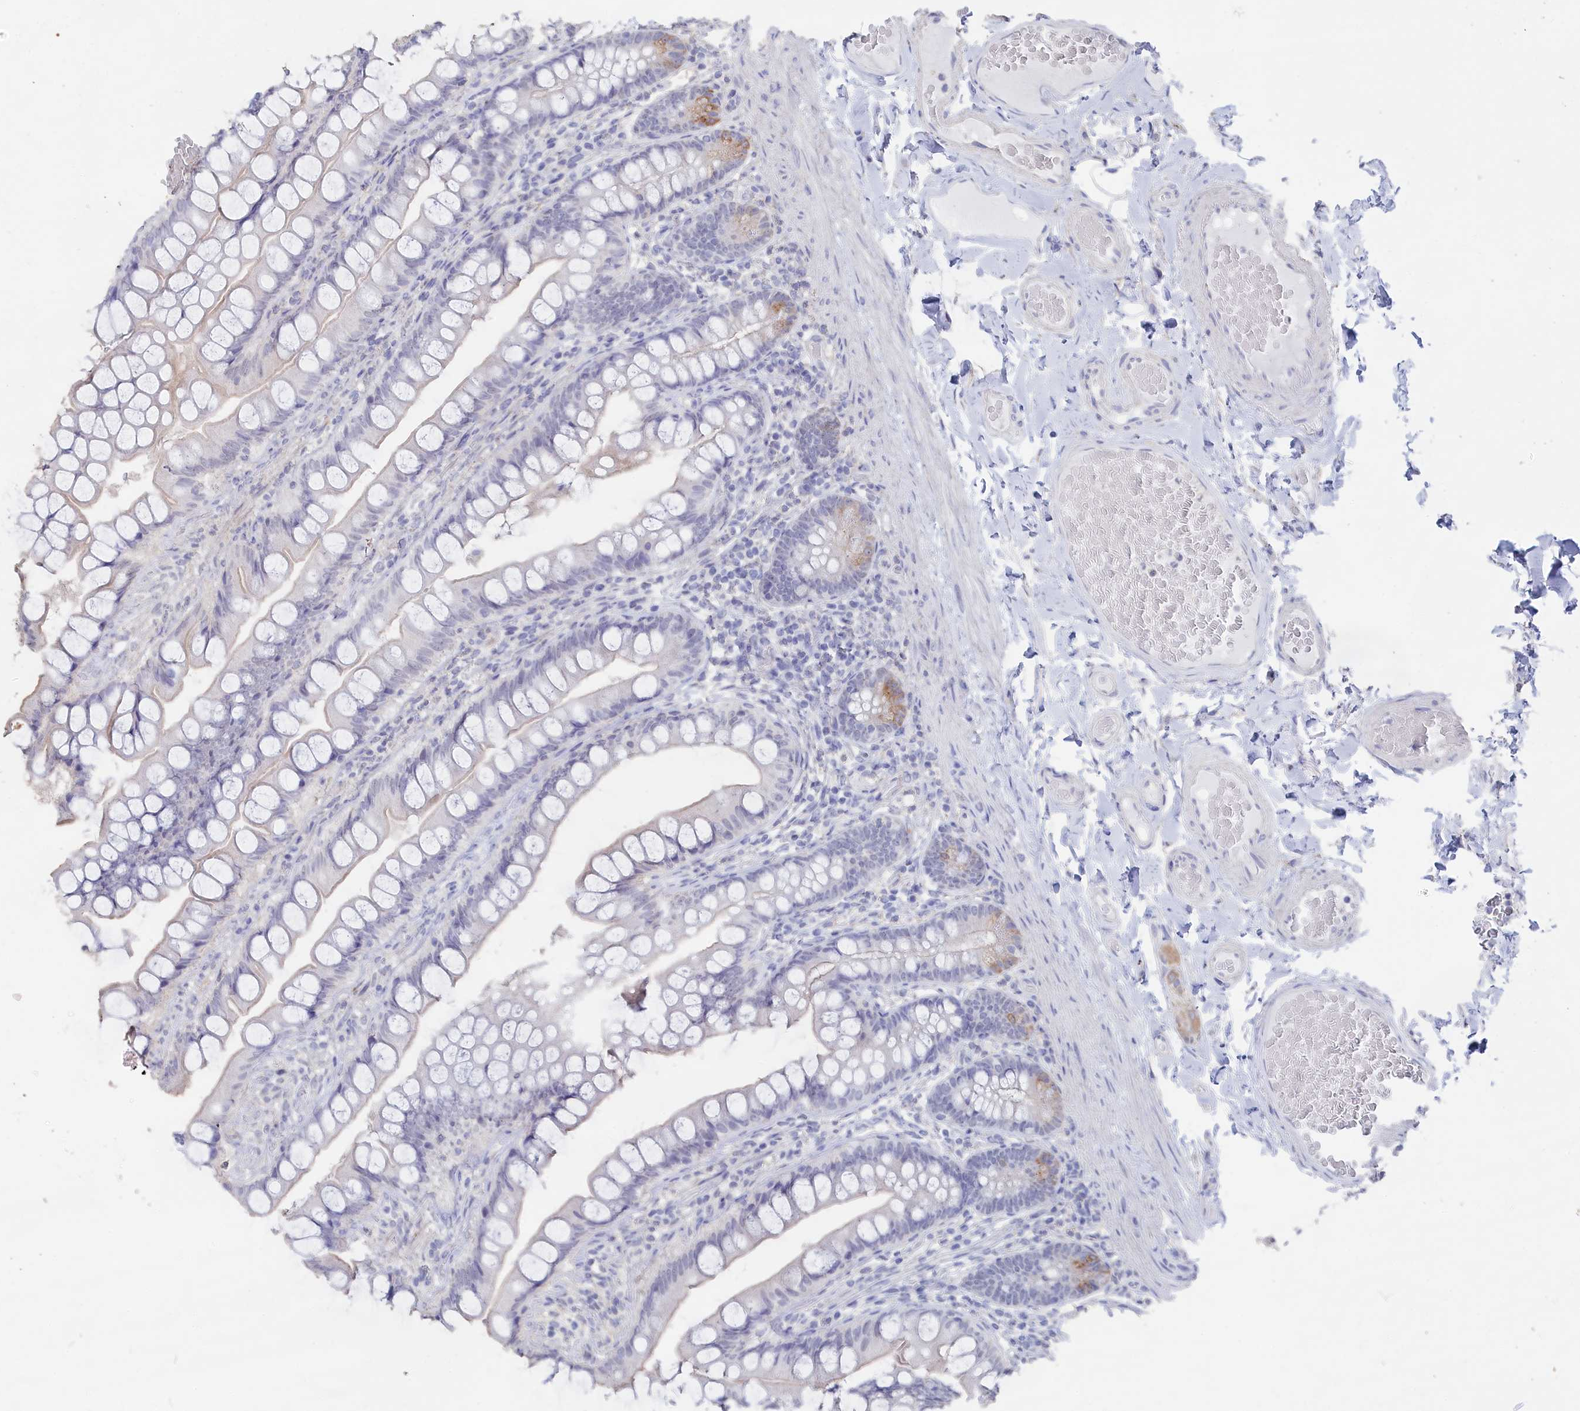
{"staining": {"intensity": "moderate", "quantity": "<25%", "location": "cytoplasmic/membranous"}, "tissue": "small intestine", "cell_type": "Glandular cells", "image_type": "normal", "snomed": [{"axis": "morphology", "description": "Normal tissue, NOS"}, {"axis": "topography", "description": "Small intestine"}], "caption": "Unremarkable small intestine reveals moderate cytoplasmic/membranous staining in approximately <25% of glandular cells, visualized by immunohistochemistry.", "gene": "SEMG2", "patient": {"sex": "male", "age": 70}}